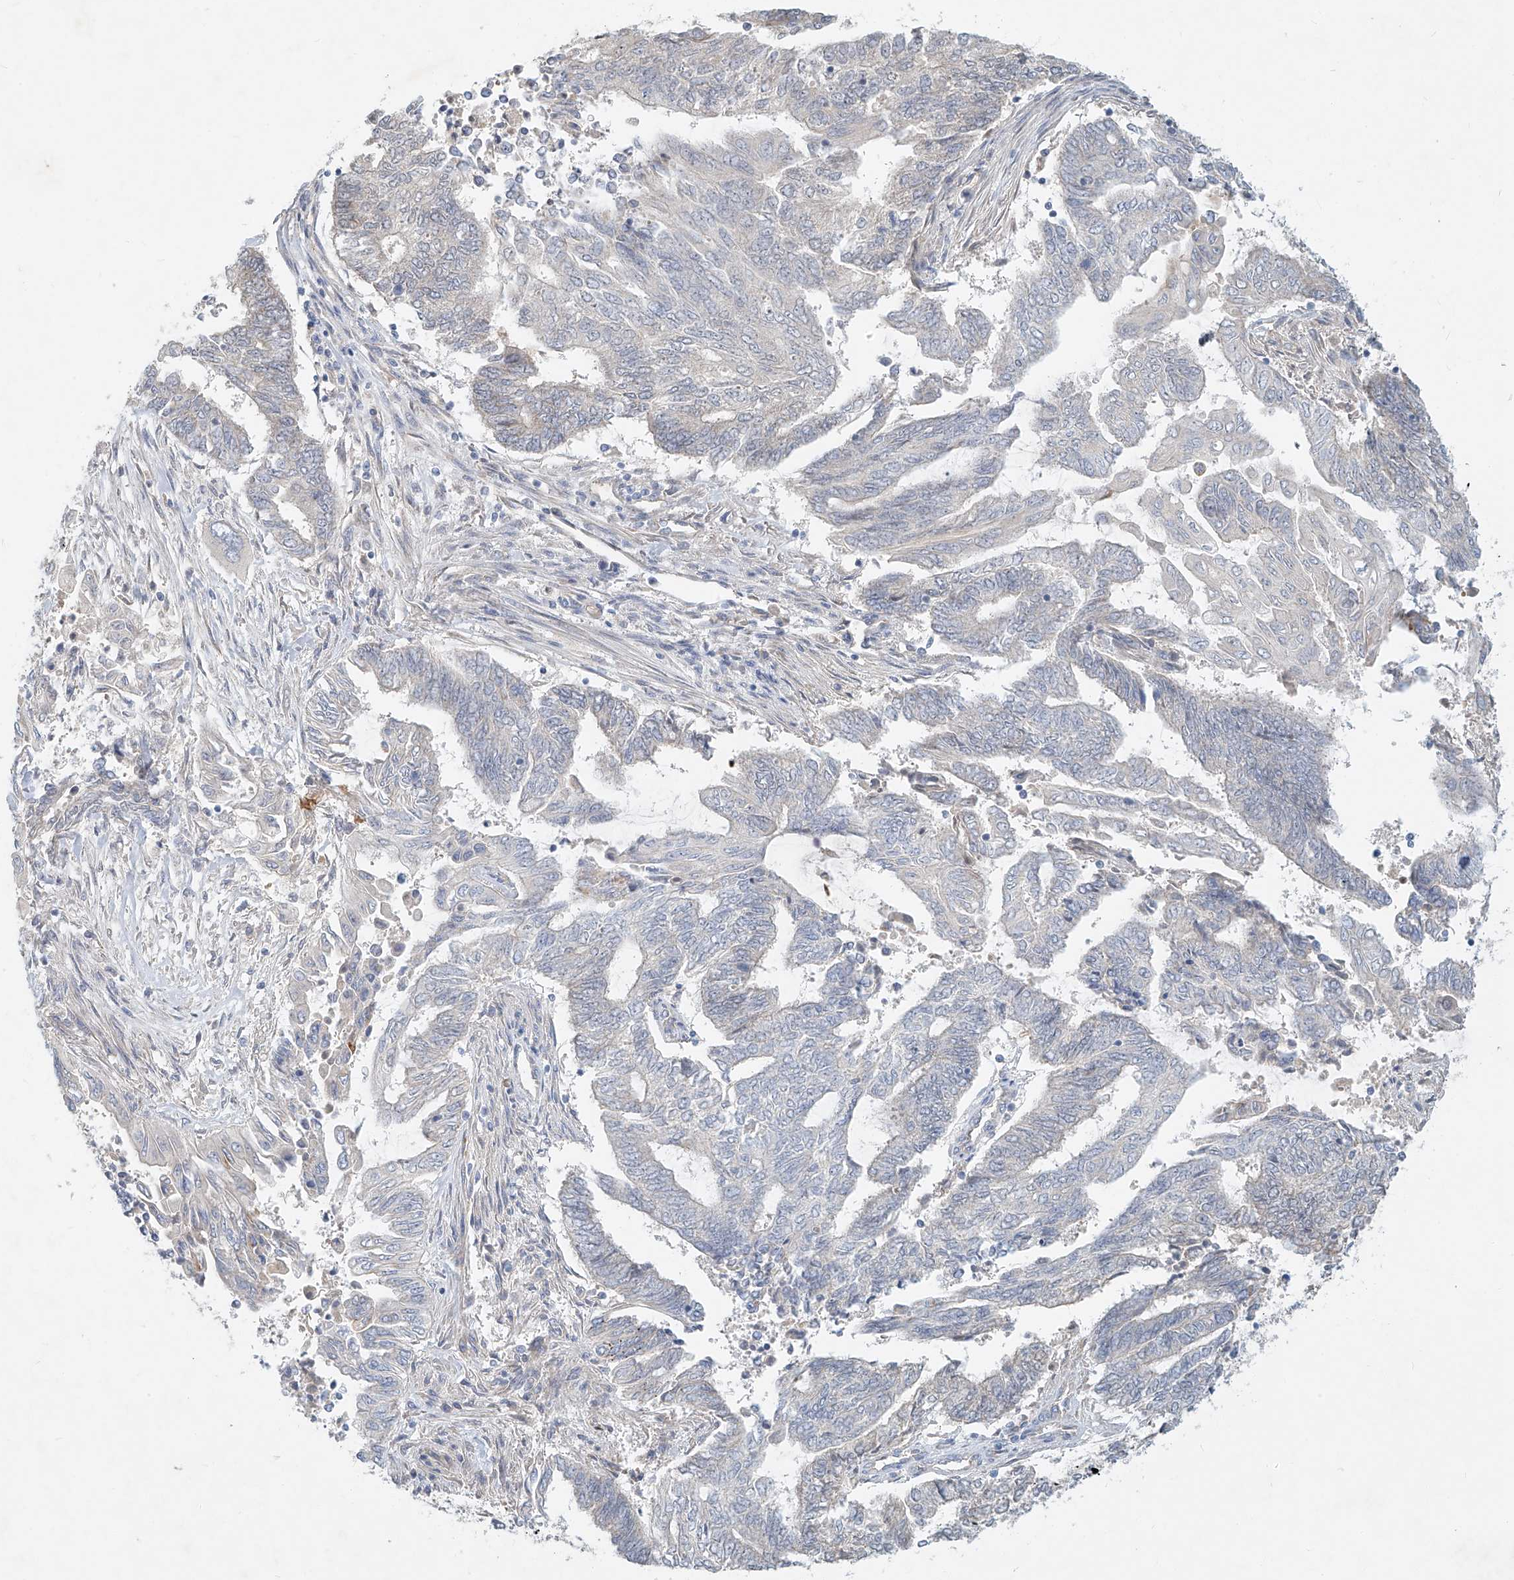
{"staining": {"intensity": "negative", "quantity": "none", "location": "none"}, "tissue": "endometrial cancer", "cell_type": "Tumor cells", "image_type": "cancer", "snomed": [{"axis": "morphology", "description": "Adenocarcinoma, NOS"}, {"axis": "topography", "description": "Uterus"}, {"axis": "topography", "description": "Endometrium"}], "caption": "Histopathology image shows no protein positivity in tumor cells of endometrial cancer tissue.", "gene": "SYTL3", "patient": {"sex": "female", "age": 70}}